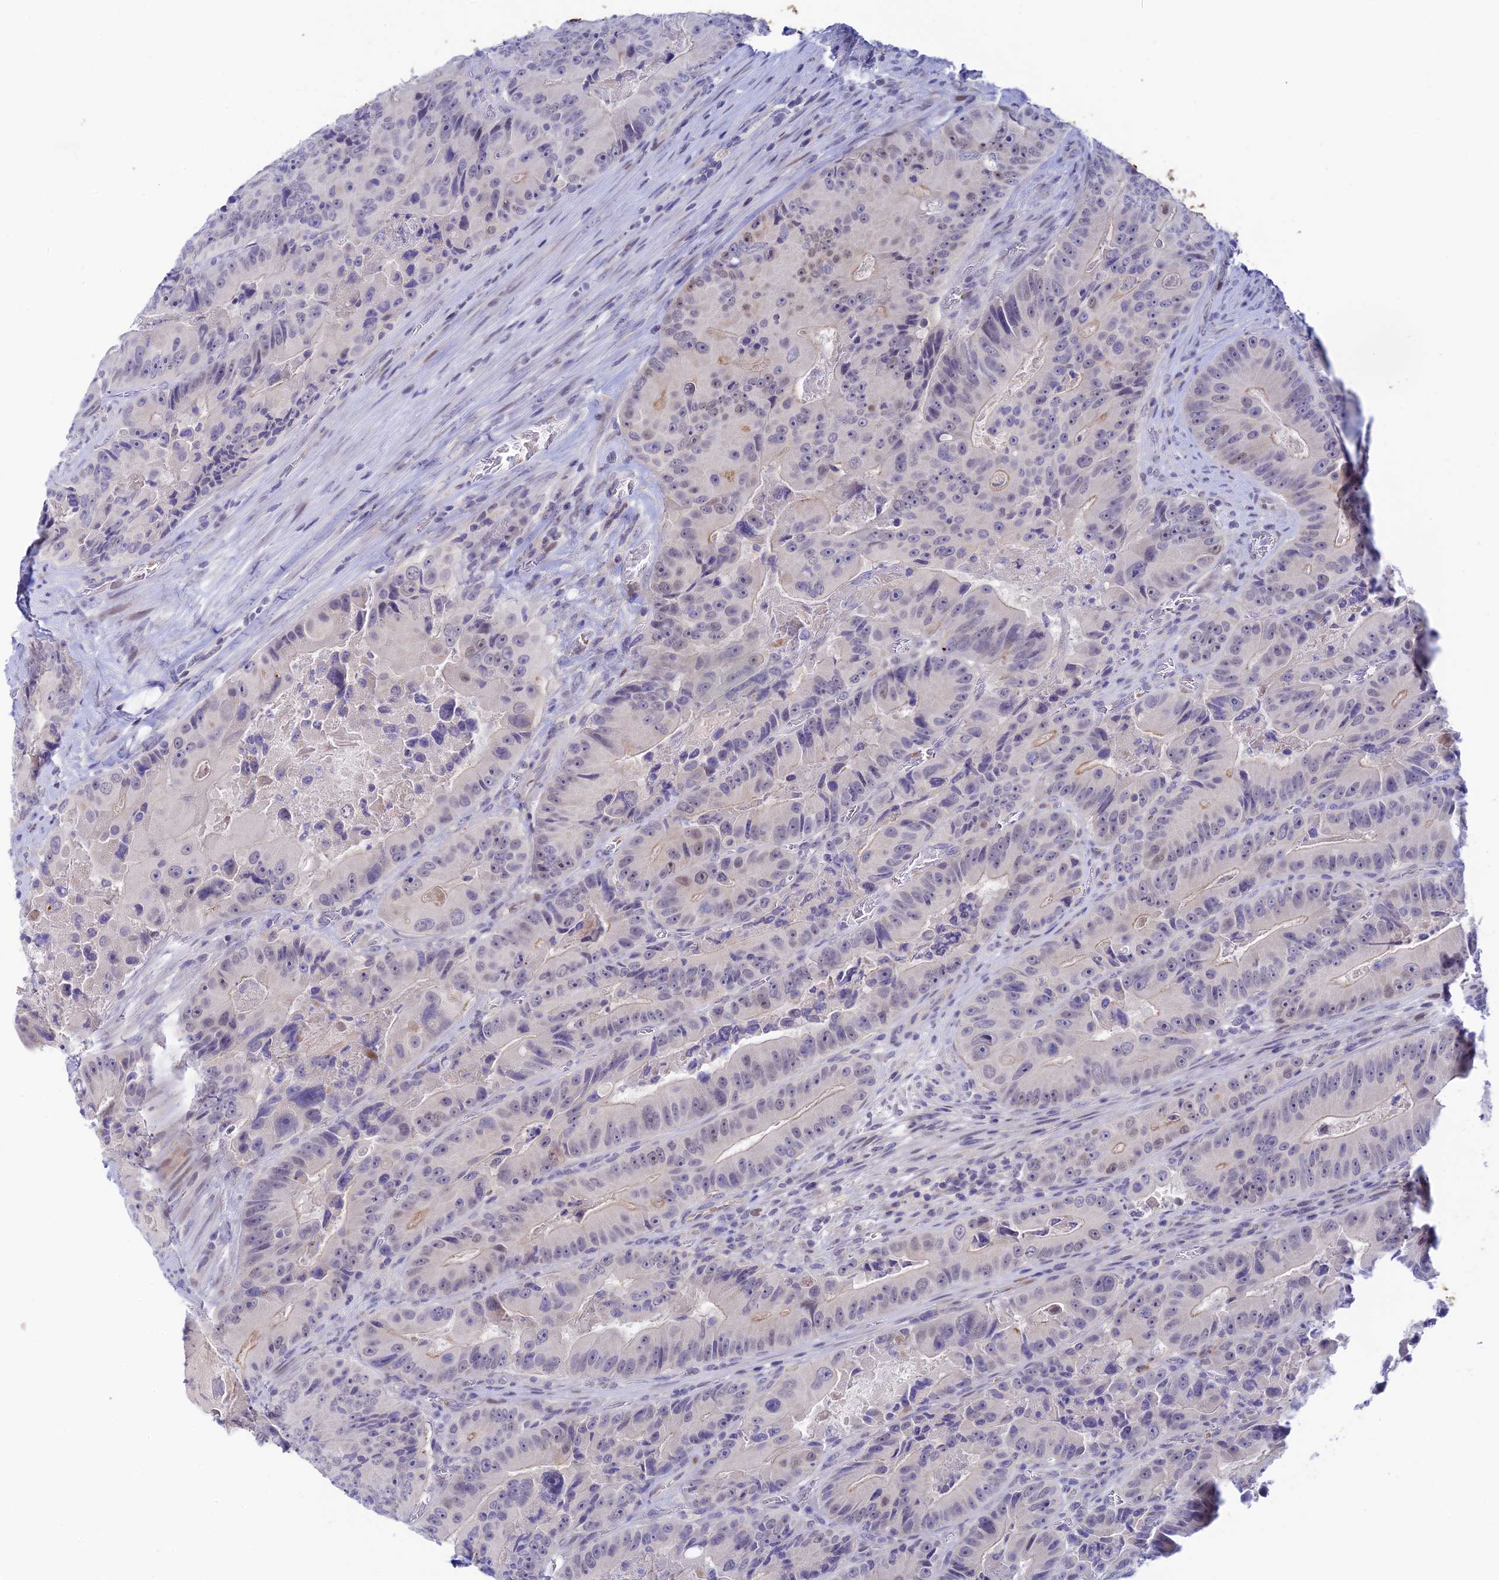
{"staining": {"intensity": "weak", "quantity": "<25%", "location": "cytoplasmic/membranous"}, "tissue": "colorectal cancer", "cell_type": "Tumor cells", "image_type": "cancer", "snomed": [{"axis": "morphology", "description": "Adenocarcinoma, NOS"}, {"axis": "topography", "description": "Colon"}], "caption": "A high-resolution image shows IHC staining of colorectal cancer, which demonstrates no significant expression in tumor cells.", "gene": "RASGEF1B", "patient": {"sex": "female", "age": 86}}